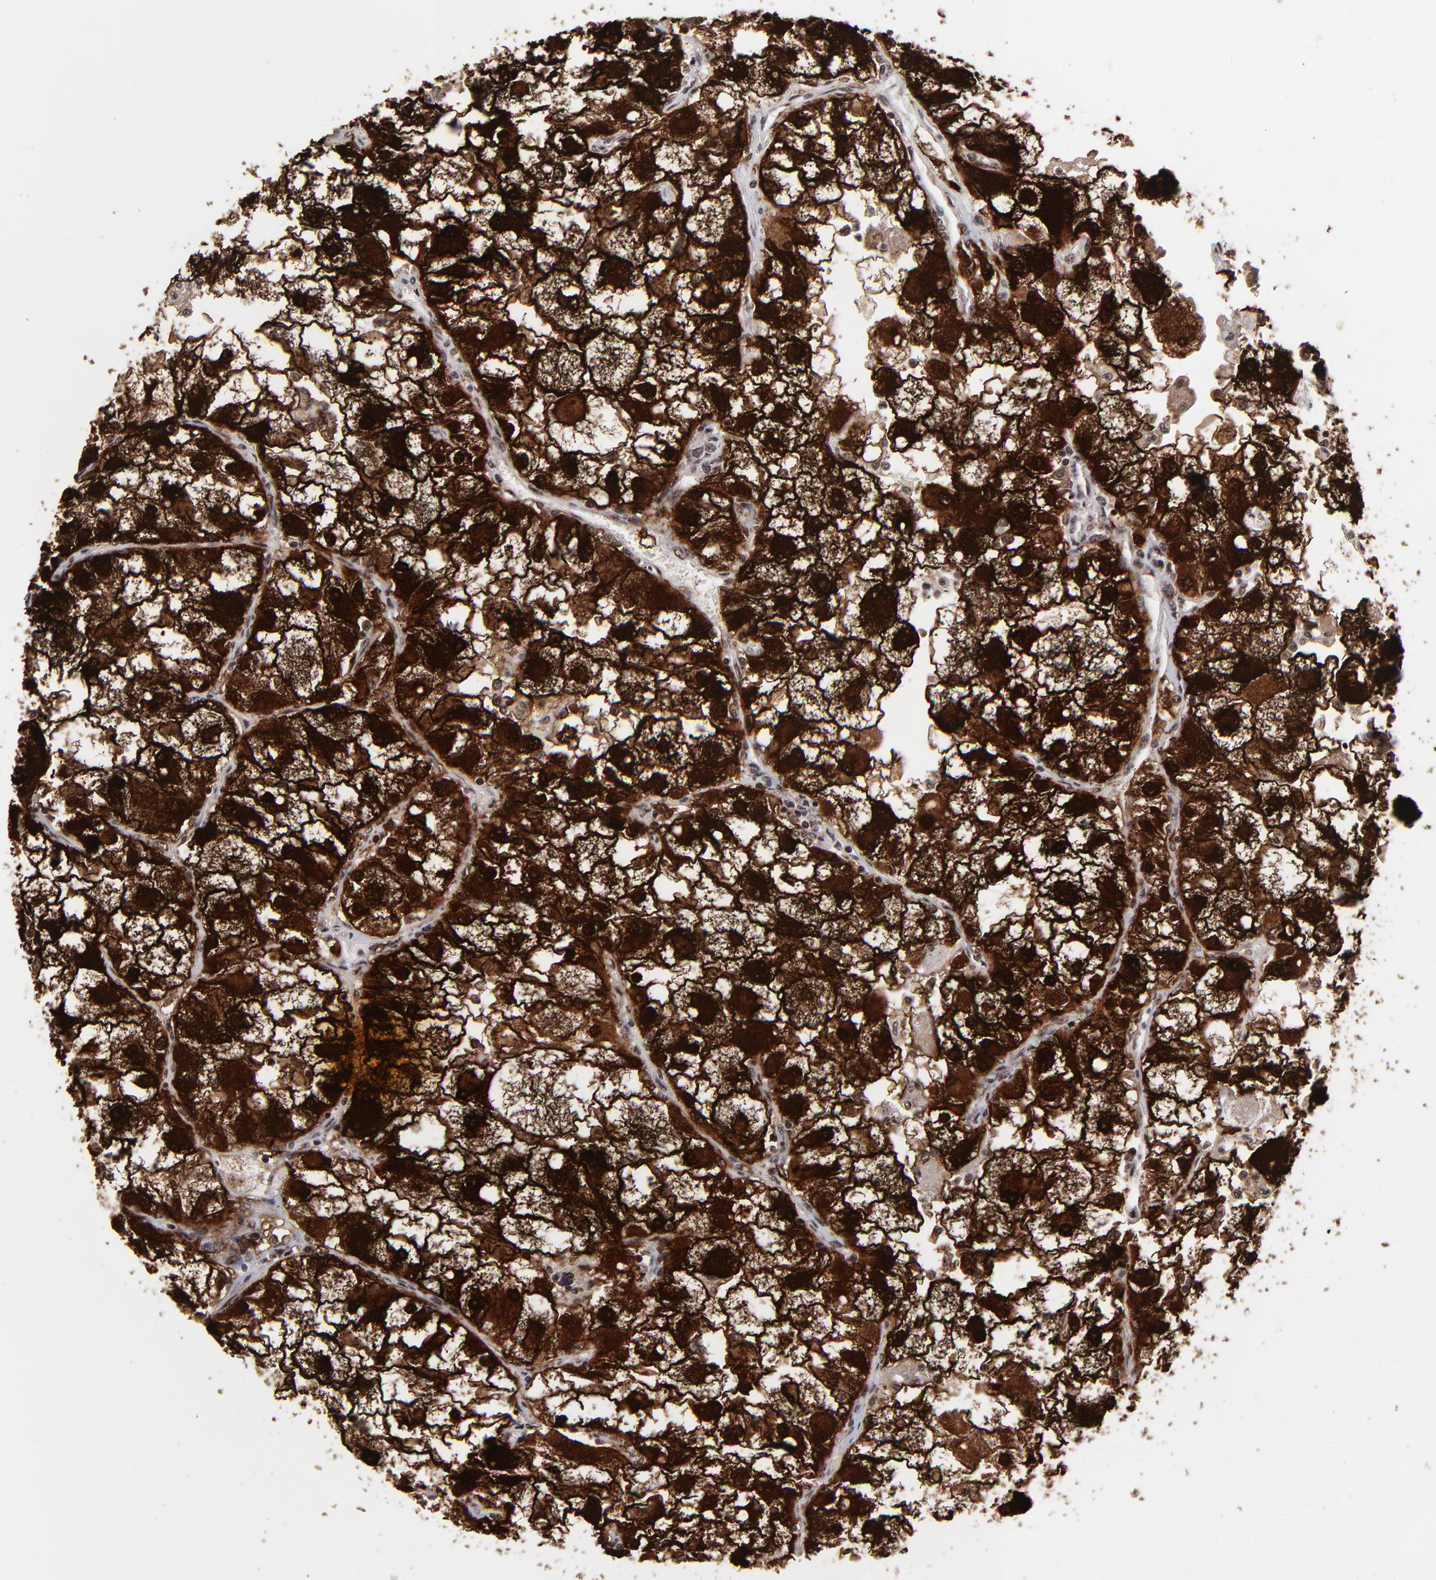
{"staining": {"intensity": "strong", "quantity": ">75%", "location": "cytoplasmic/membranous,nuclear"}, "tissue": "renal cancer", "cell_type": "Tumor cells", "image_type": "cancer", "snomed": [{"axis": "morphology", "description": "Adenocarcinoma, NOS"}, {"axis": "topography", "description": "Kidney"}], "caption": "Immunohistochemistry (IHC) histopathology image of renal adenocarcinoma stained for a protein (brown), which exhibits high levels of strong cytoplasmic/membranous and nuclear expression in approximately >75% of tumor cells.", "gene": "RBM22", "patient": {"sex": "female", "age": 73}}